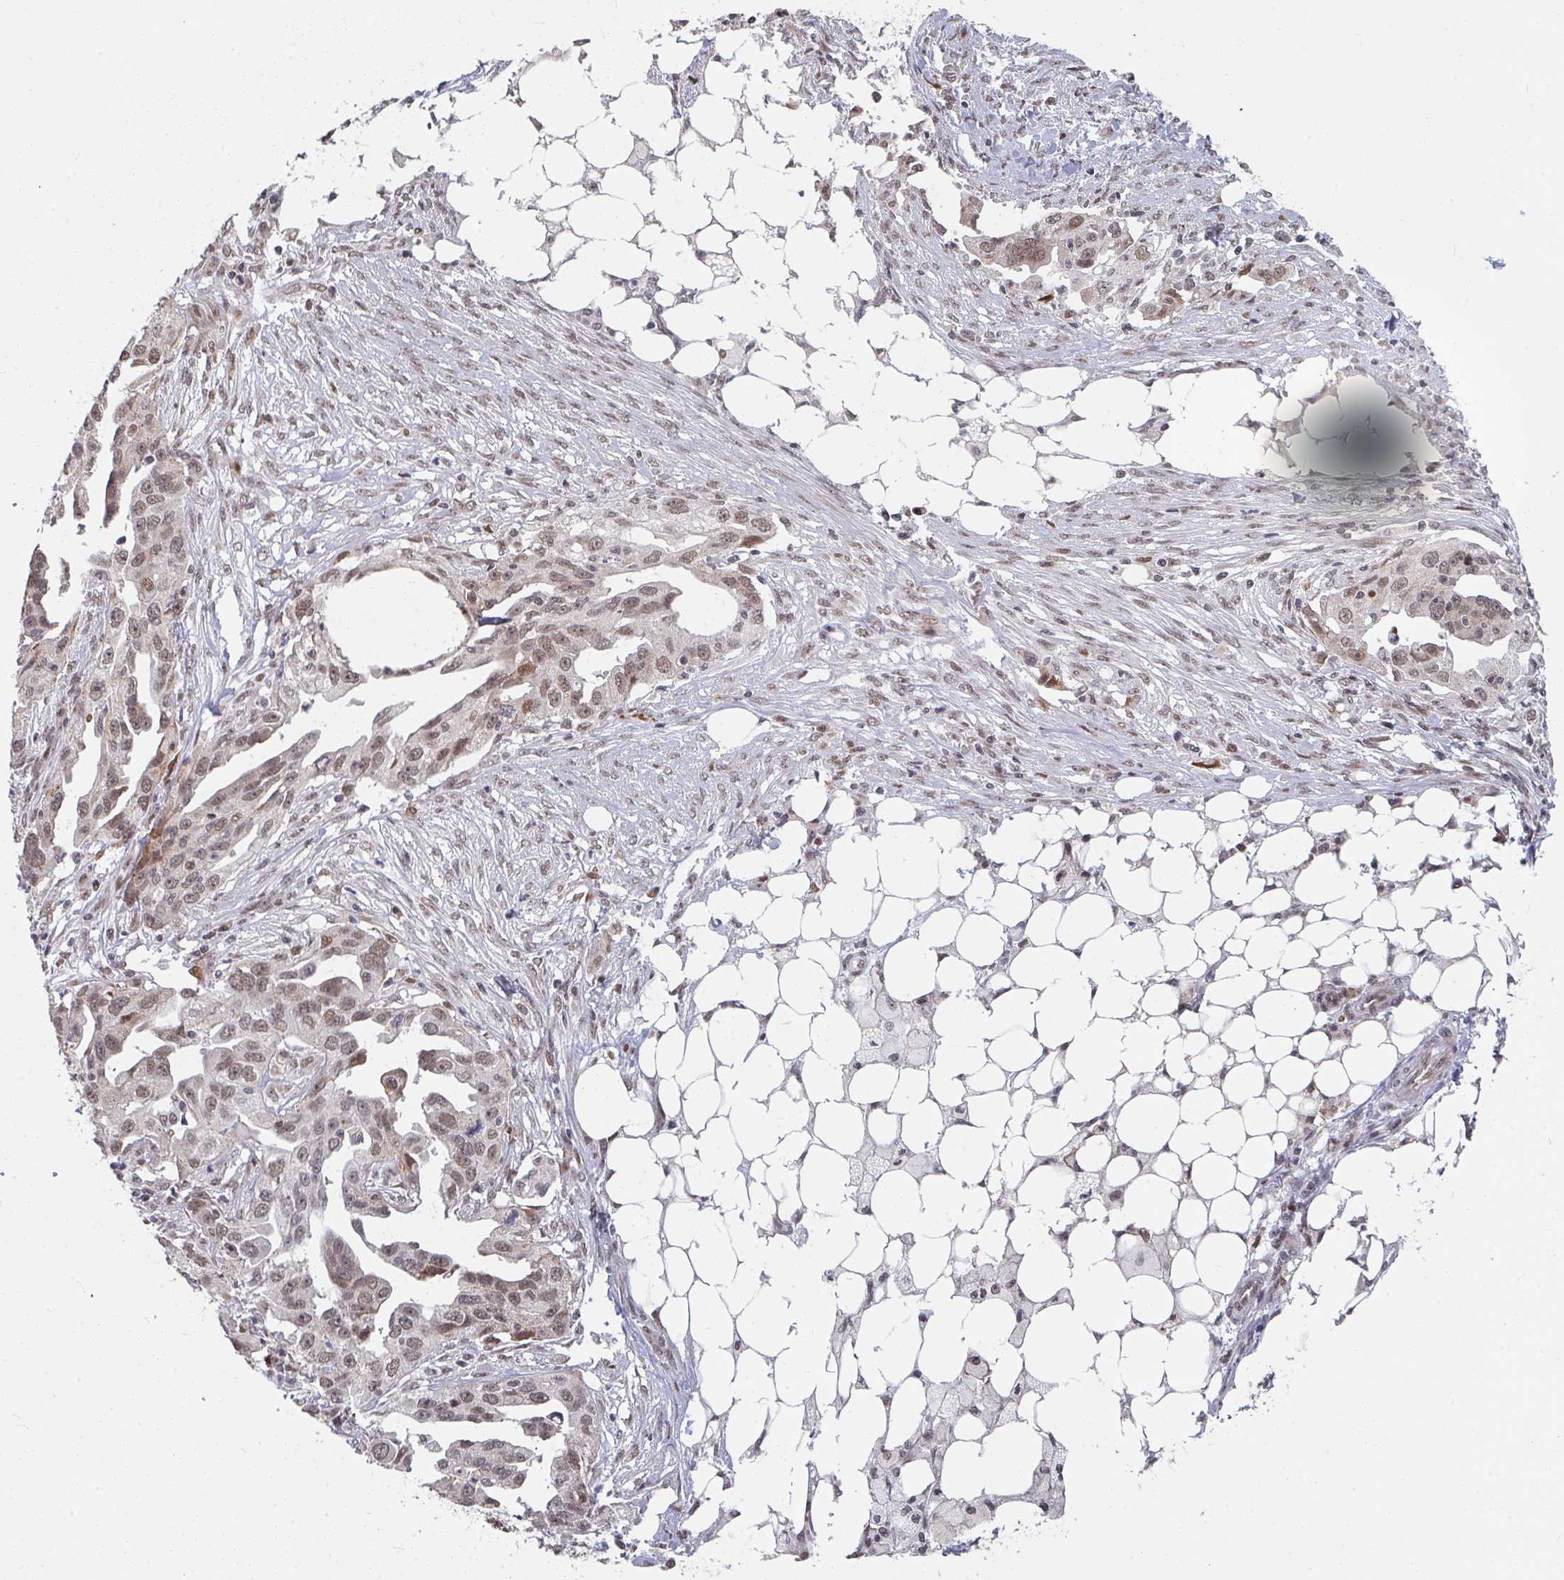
{"staining": {"intensity": "moderate", "quantity": ">75%", "location": "nuclear"}, "tissue": "ovarian cancer", "cell_type": "Tumor cells", "image_type": "cancer", "snomed": [{"axis": "morphology", "description": "Carcinoma, endometroid"}, {"axis": "morphology", "description": "Cystadenocarcinoma, serous, NOS"}, {"axis": "topography", "description": "Ovary"}], "caption": "This is a histology image of immunohistochemistry staining of ovarian serous cystadenocarcinoma, which shows moderate expression in the nuclear of tumor cells.", "gene": "RBBP5", "patient": {"sex": "female", "age": 45}}